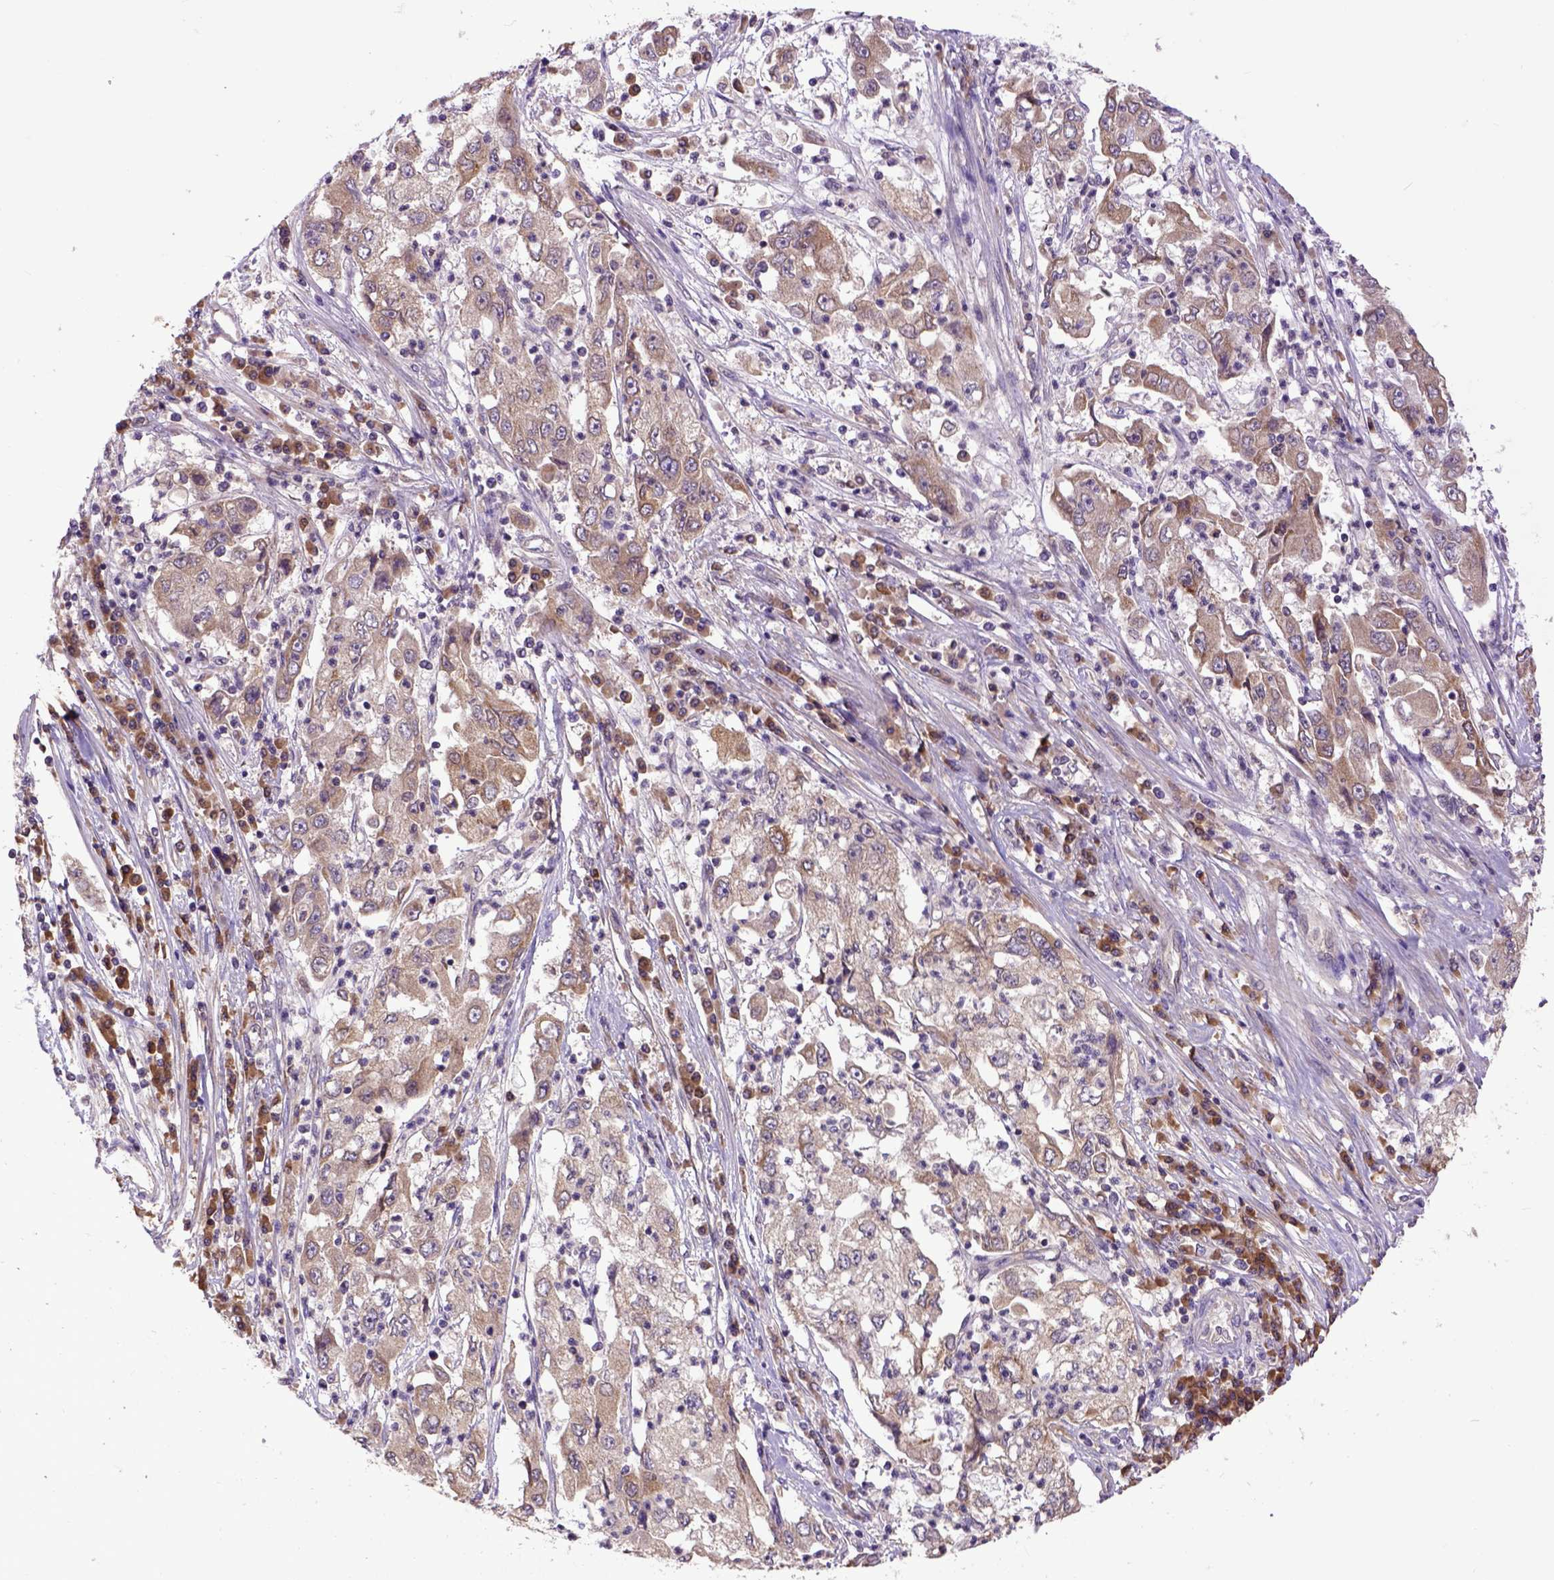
{"staining": {"intensity": "weak", "quantity": ">75%", "location": "cytoplasmic/membranous"}, "tissue": "cervical cancer", "cell_type": "Tumor cells", "image_type": "cancer", "snomed": [{"axis": "morphology", "description": "Squamous cell carcinoma, NOS"}, {"axis": "topography", "description": "Cervix"}], "caption": "Tumor cells reveal low levels of weak cytoplasmic/membranous positivity in about >75% of cells in human cervical cancer (squamous cell carcinoma). (DAB IHC with brightfield microscopy, high magnification).", "gene": "ARL1", "patient": {"sex": "female", "age": 36}}